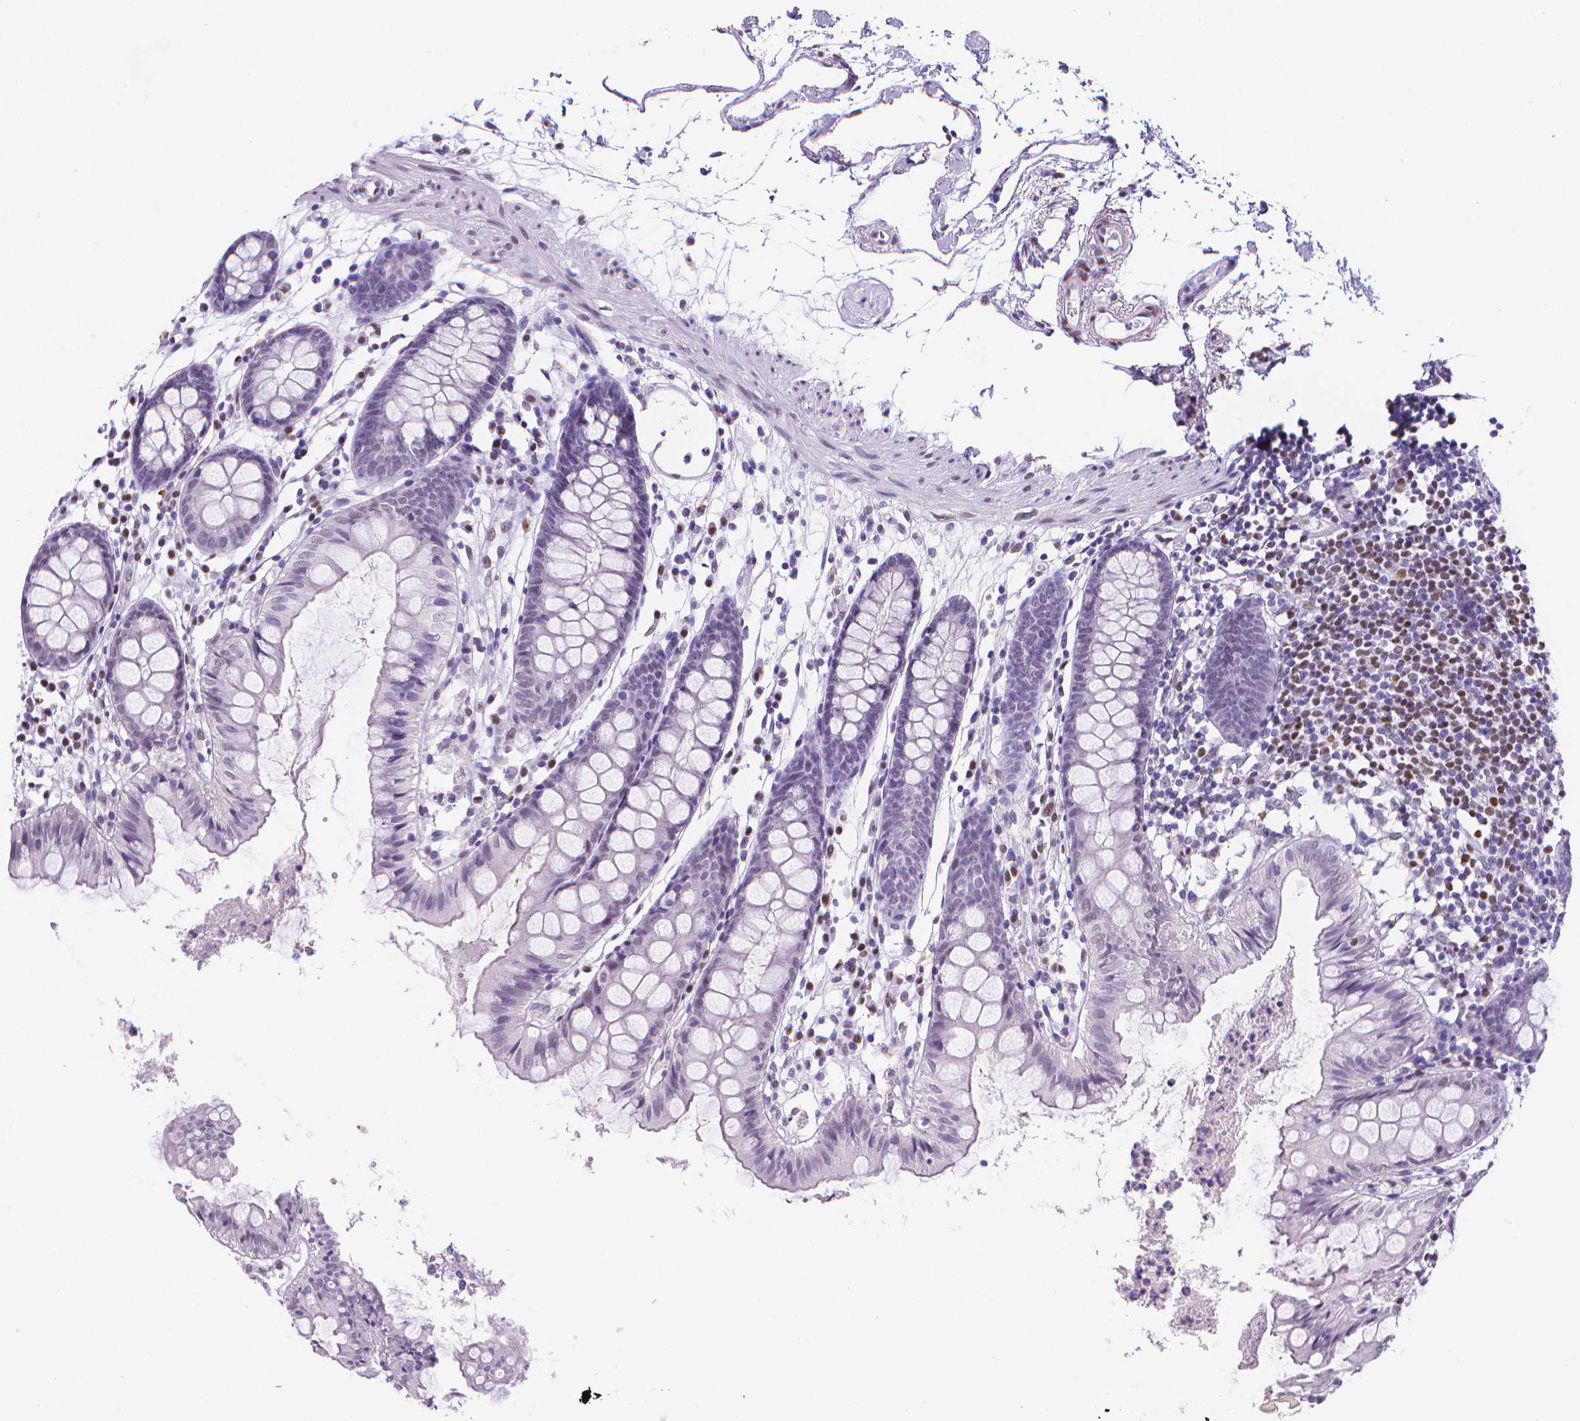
{"staining": {"intensity": "negative", "quantity": "none", "location": "none"}, "tissue": "colon", "cell_type": "Endothelial cells", "image_type": "normal", "snomed": [{"axis": "morphology", "description": "Normal tissue, NOS"}, {"axis": "topography", "description": "Colon"}], "caption": "This is an IHC photomicrograph of benign human colon. There is no expression in endothelial cells.", "gene": "MEF2C", "patient": {"sex": "female", "age": 84}}